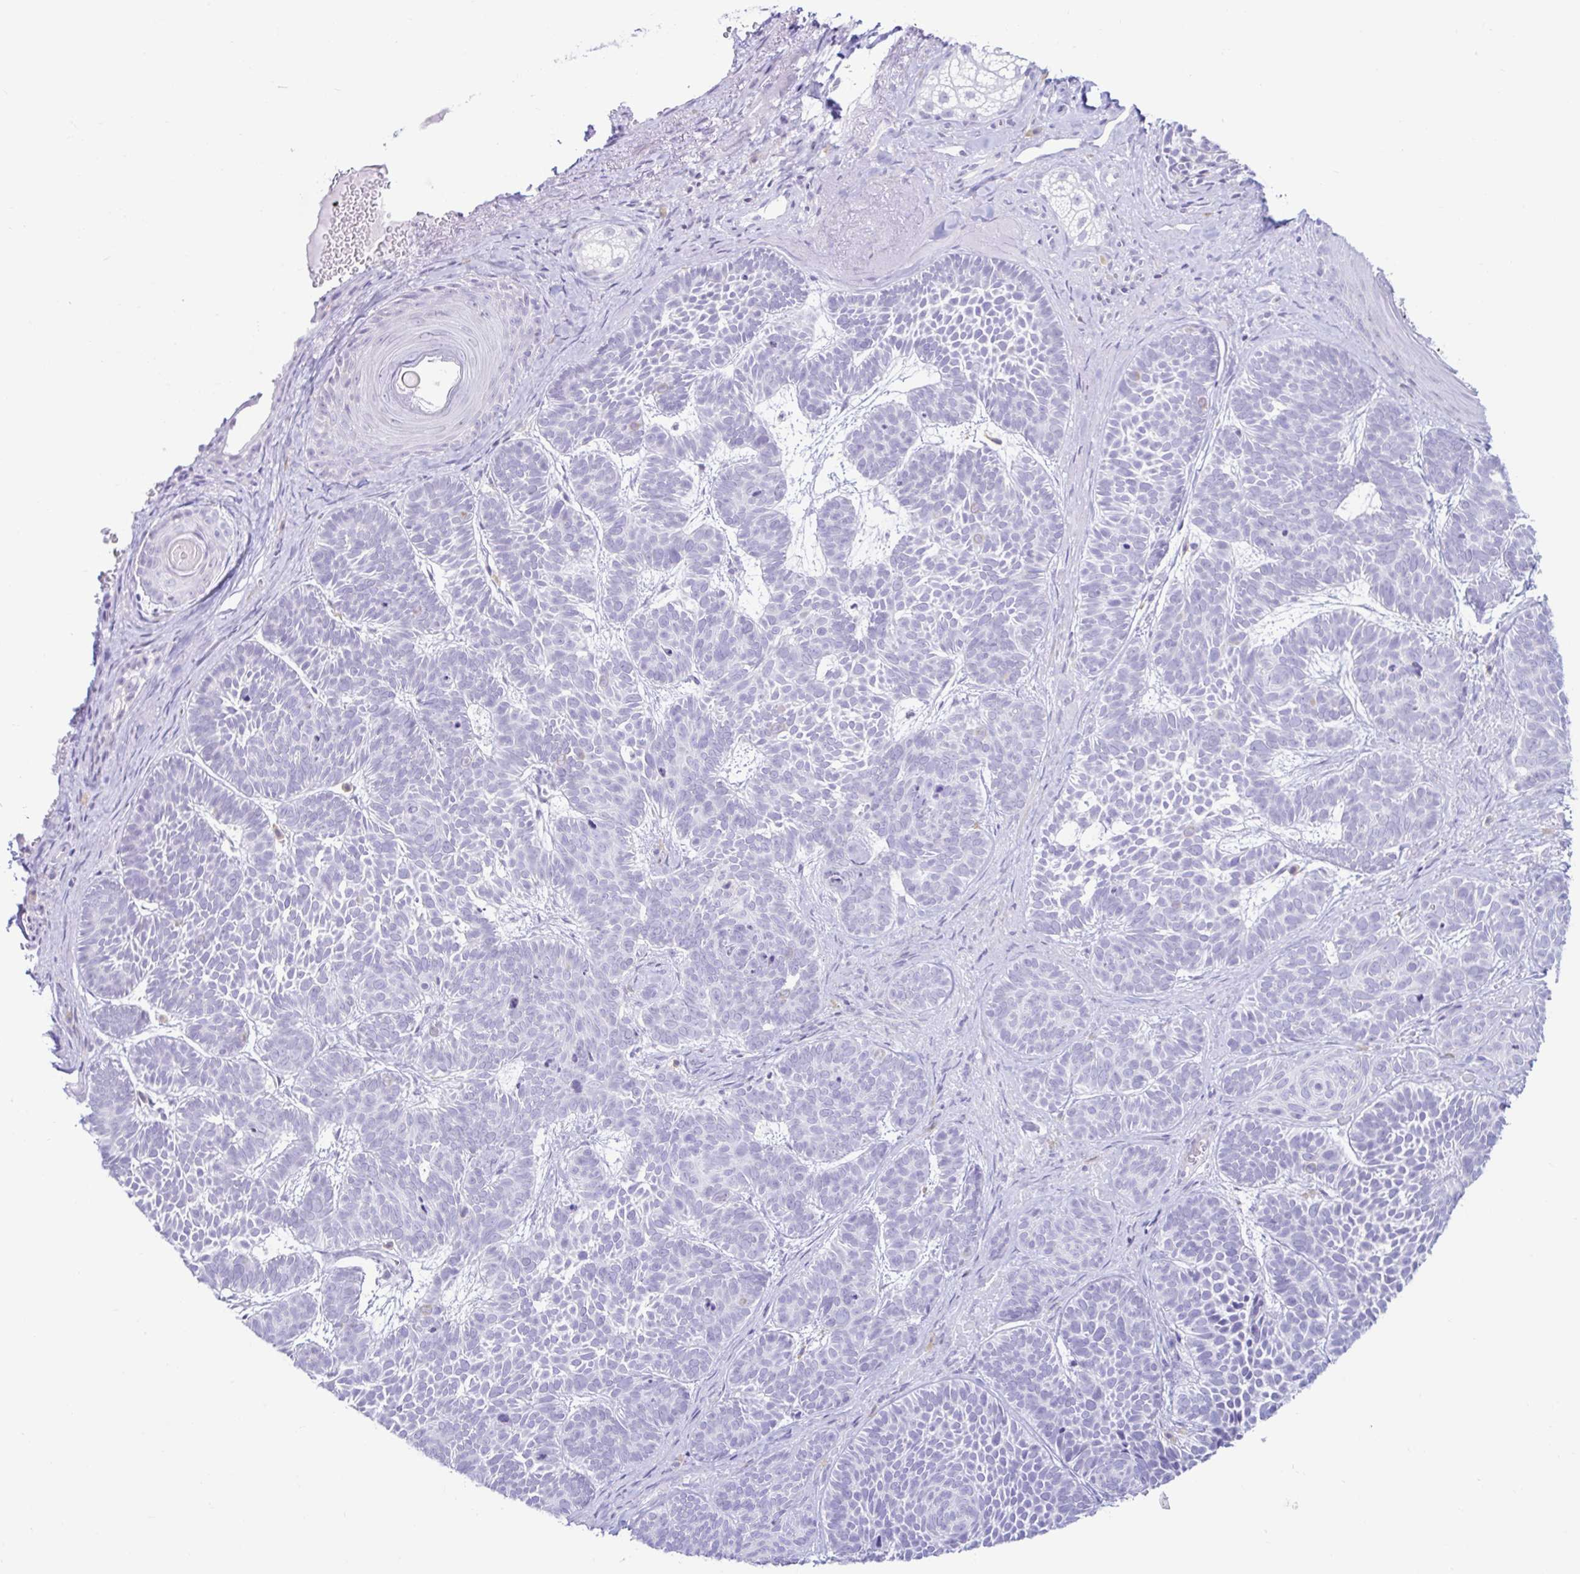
{"staining": {"intensity": "negative", "quantity": "none", "location": "none"}, "tissue": "skin cancer", "cell_type": "Tumor cells", "image_type": "cancer", "snomed": [{"axis": "morphology", "description": "Basal cell carcinoma"}, {"axis": "topography", "description": "Skin"}], "caption": "Protein analysis of skin basal cell carcinoma displays no significant positivity in tumor cells.", "gene": "BEST1", "patient": {"sex": "male", "age": 81}}